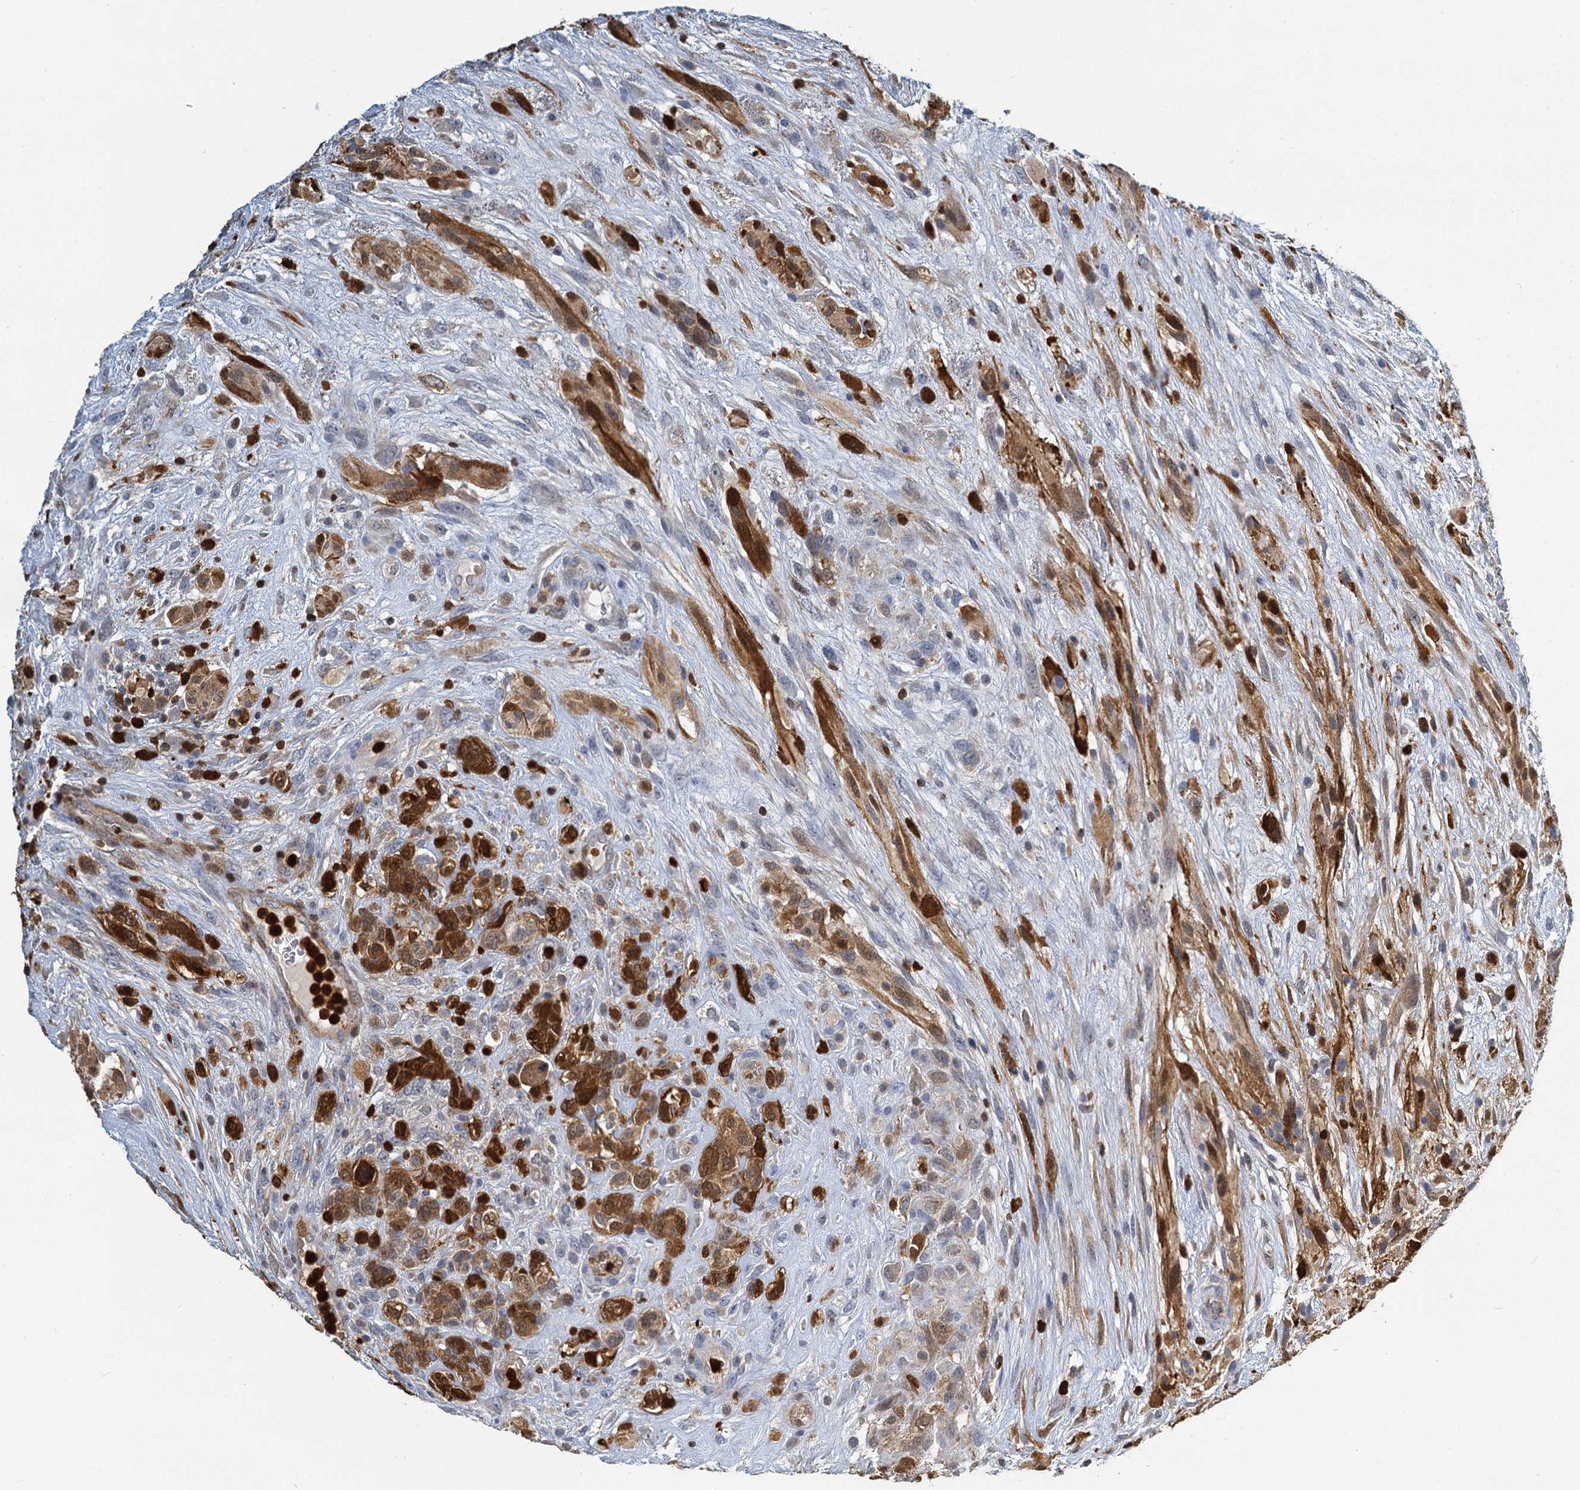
{"staining": {"intensity": "moderate", "quantity": ">75%", "location": "cytoplasmic/membranous,nuclear"}, "tissue": "glioma", "cell_type": "Tumor cells", "image_type": "cancer", "snomed": [{"axis": "morphology", "description": "Glioma, malignant, High grade"}, {"axis": "topography", "description": "Brain"}], "caption": "Immunohistochemical staining of human high-grade glioma (malignant) displays medium levels of moderate cytoplasmic/membranous and nuclear positivity in about >75% of tumor cells.", "gene": "S100A6", "patient": {"sex": "male", "age": 61}}